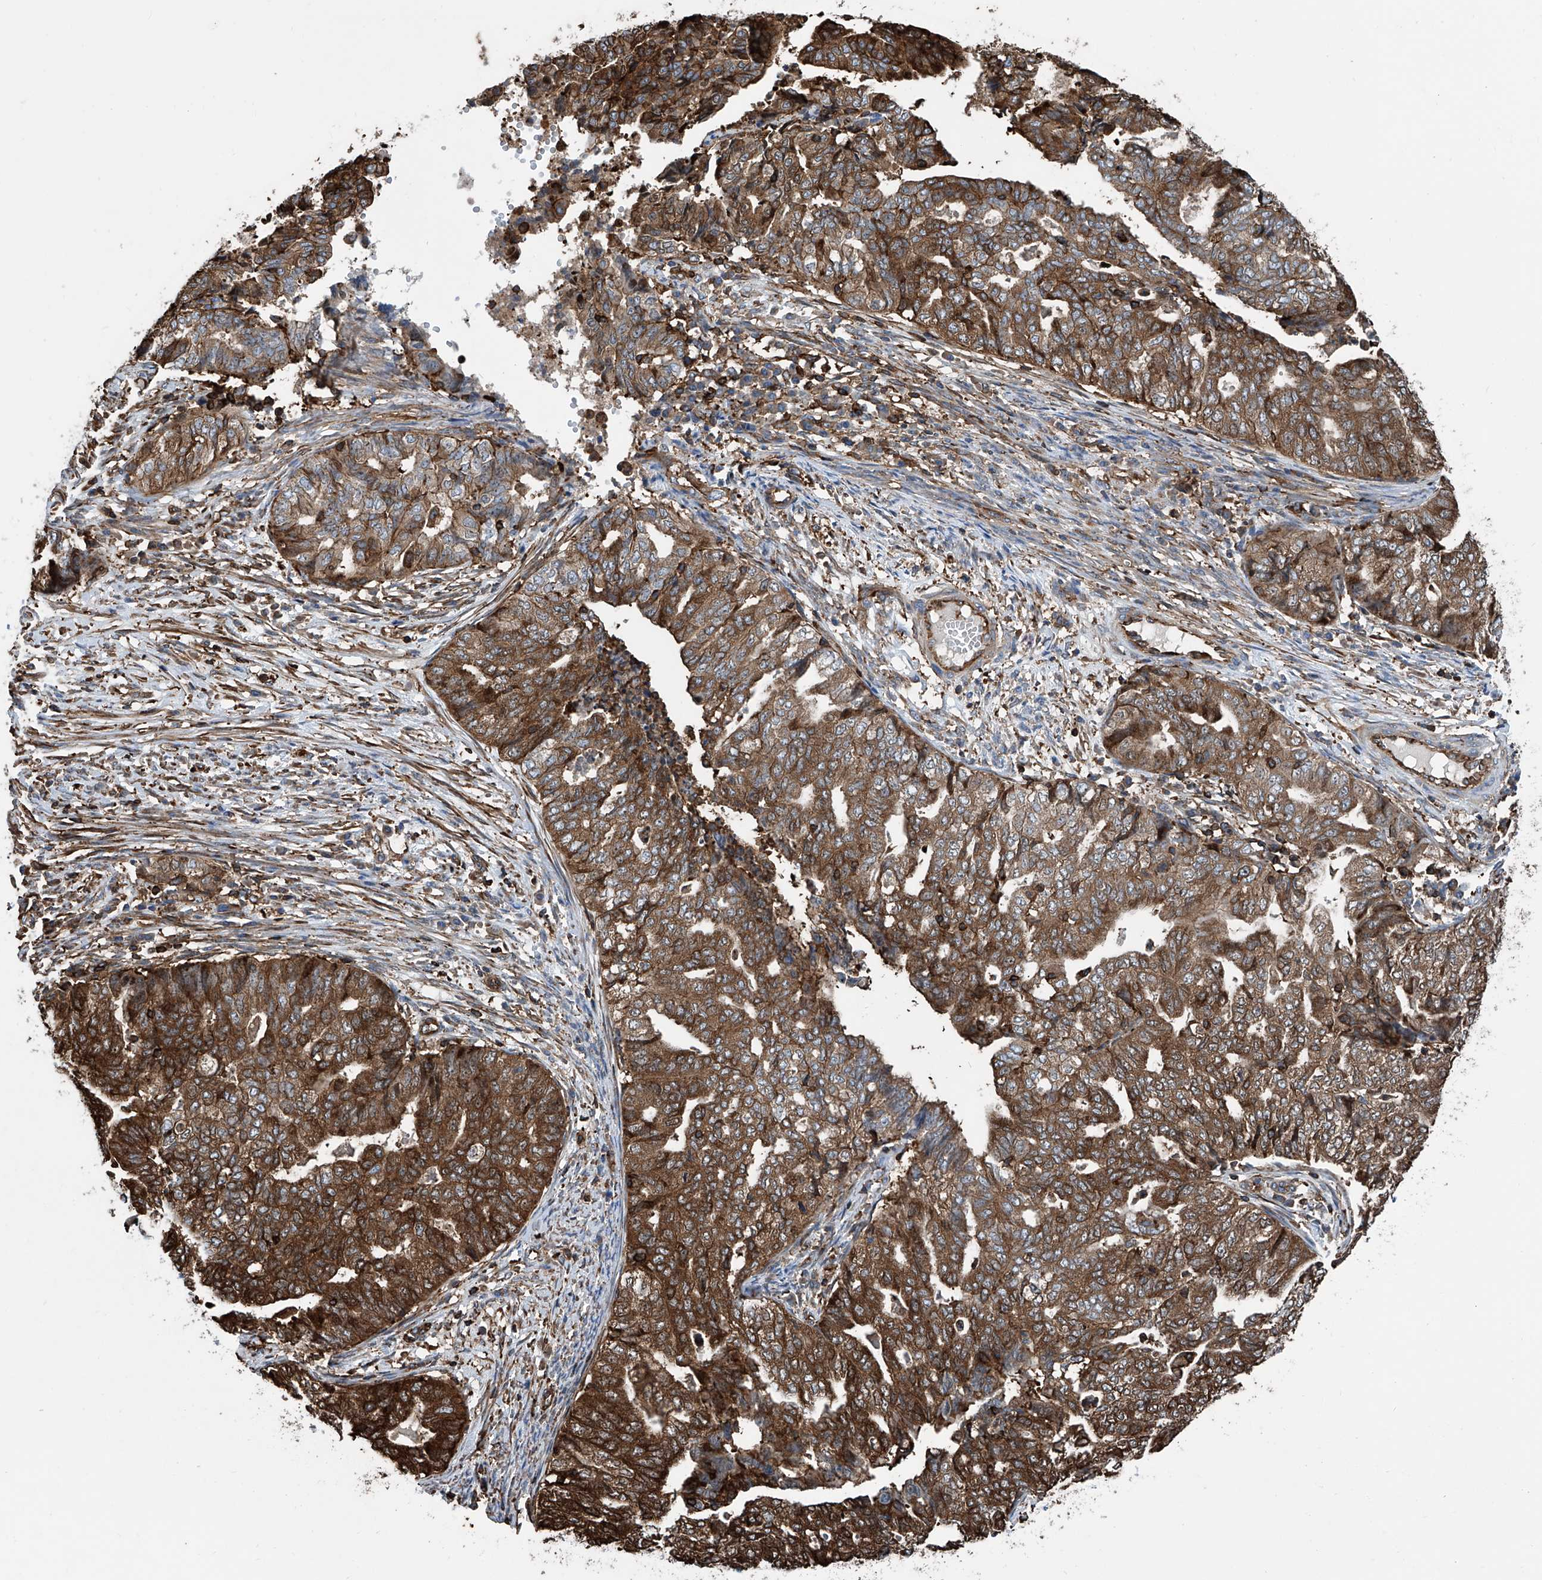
{"staining": {"intensity": "moderate", "quantity": ">75%", "location": "cytoplasmic/membranous"}, "tissue": "endometrial cancer", "cell_type": "Tumor cells", "image_type": "cancer", "snomed": [{"axis": "morphology", "description": "Adenocarcinoma, NOS"}, {"axis": "topography", "description": "Endometrium"}], "caption": "Immunohistochemistry (IHC) photomicrograph of human endometrial adenocarcinoma stained for a protein (brown), which displays medium levels of moderate cytoplasmic/membranous expression in about >75% of tumor cells.", "gene": "ZNF484", "patient": {"sex": "female", "age": 79}}